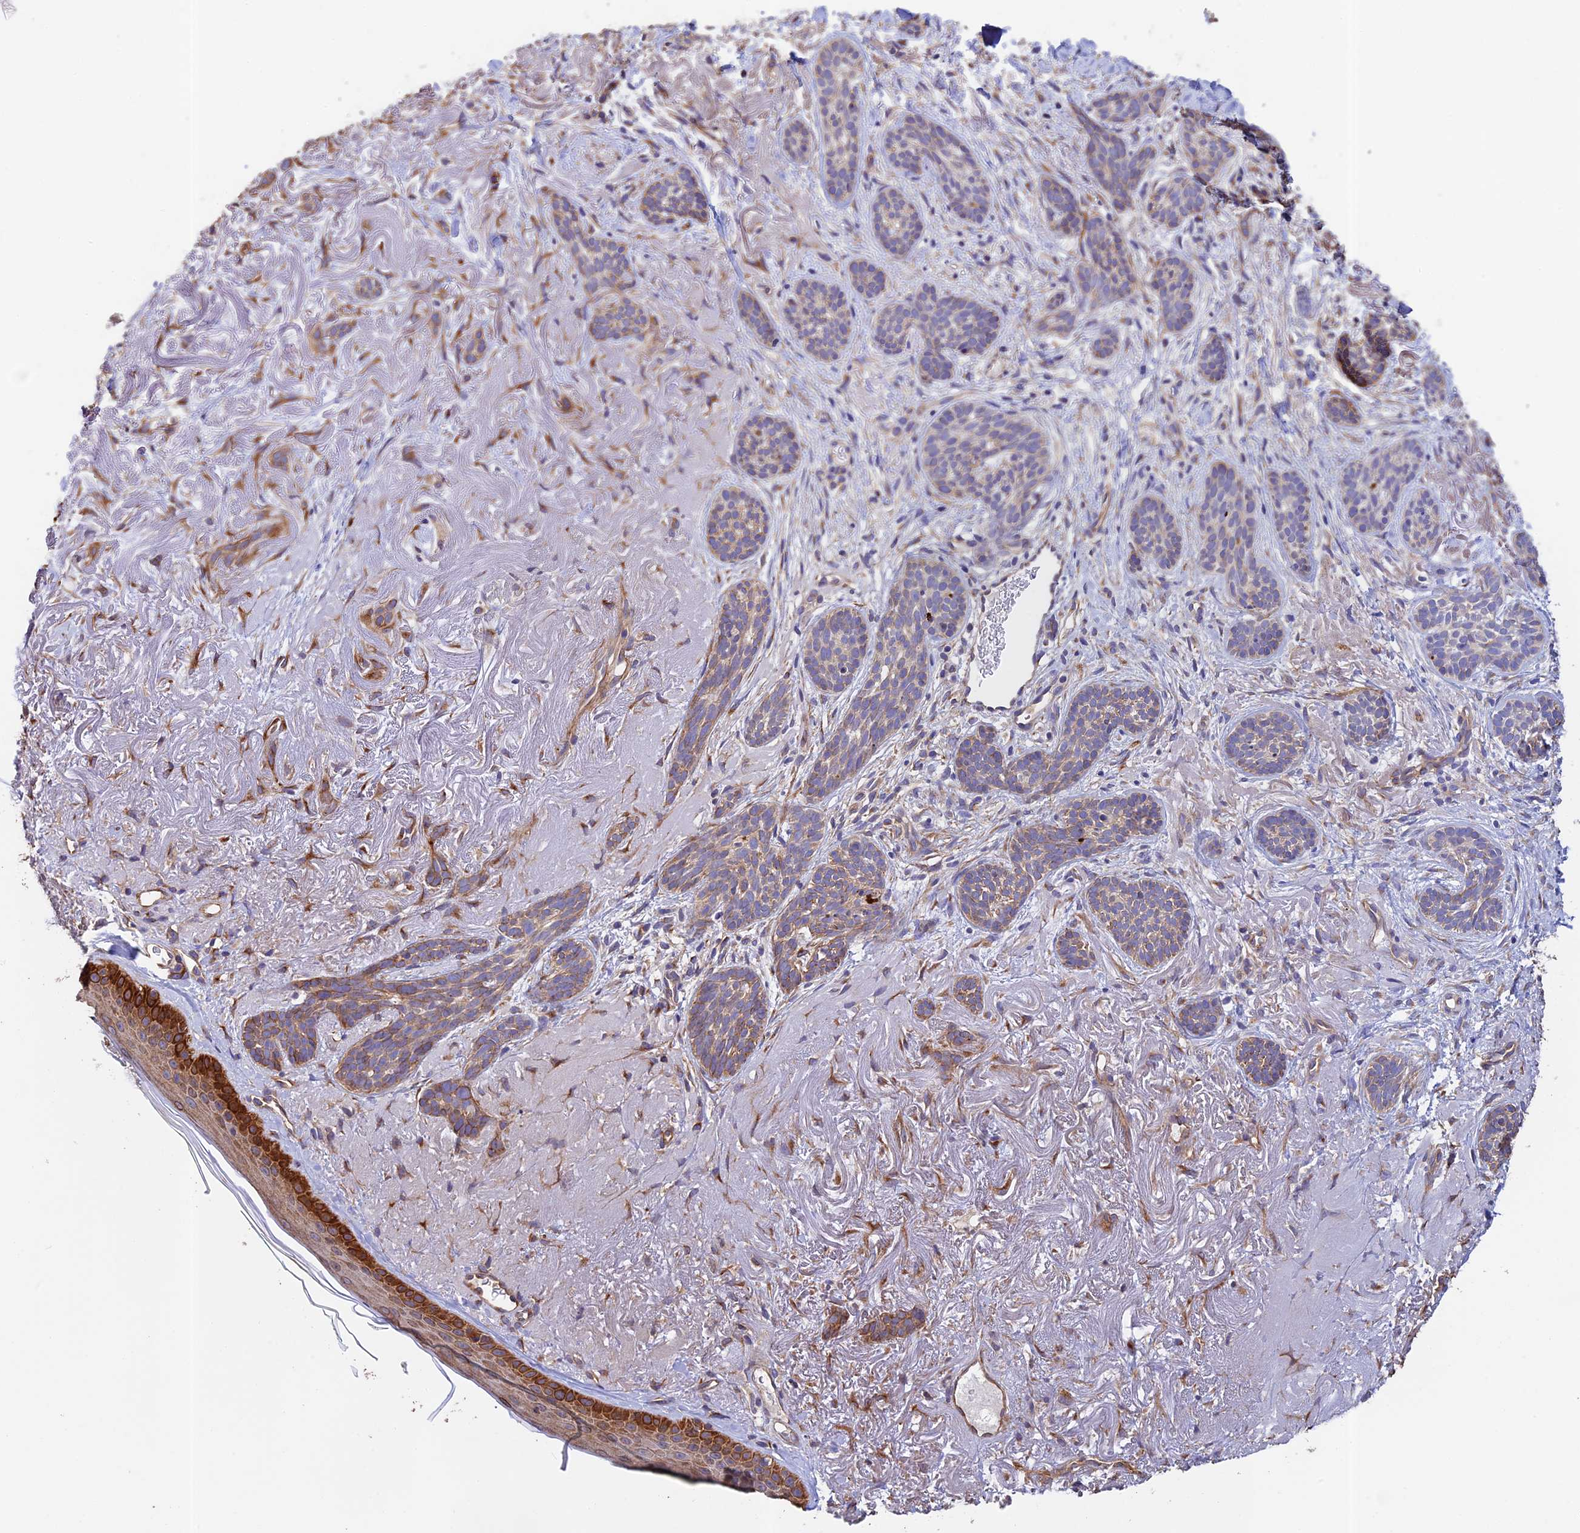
{"staining": {"intensity": "moderate", "quantity": "<25%", "location": "cytoplasmic/membranous"}, "tissue": "skin cancer", "cell_type": "Tumor cells", "image_type": "cancer", "snomed": [{"axis": "morphology", "description": "Basal cell carcinoma"}, {"axis": "topography", "description": "Skin"}], "caption": "Protein staining displays moderate cytoplasmic/membranous positivity in approximately <25% of tumor cells in skin cancer. (DAB IHC, brown staining for protein, blue staining for nuclei).", "gene": "EMC3", "patient": {"sex": "male", "age": 71}}